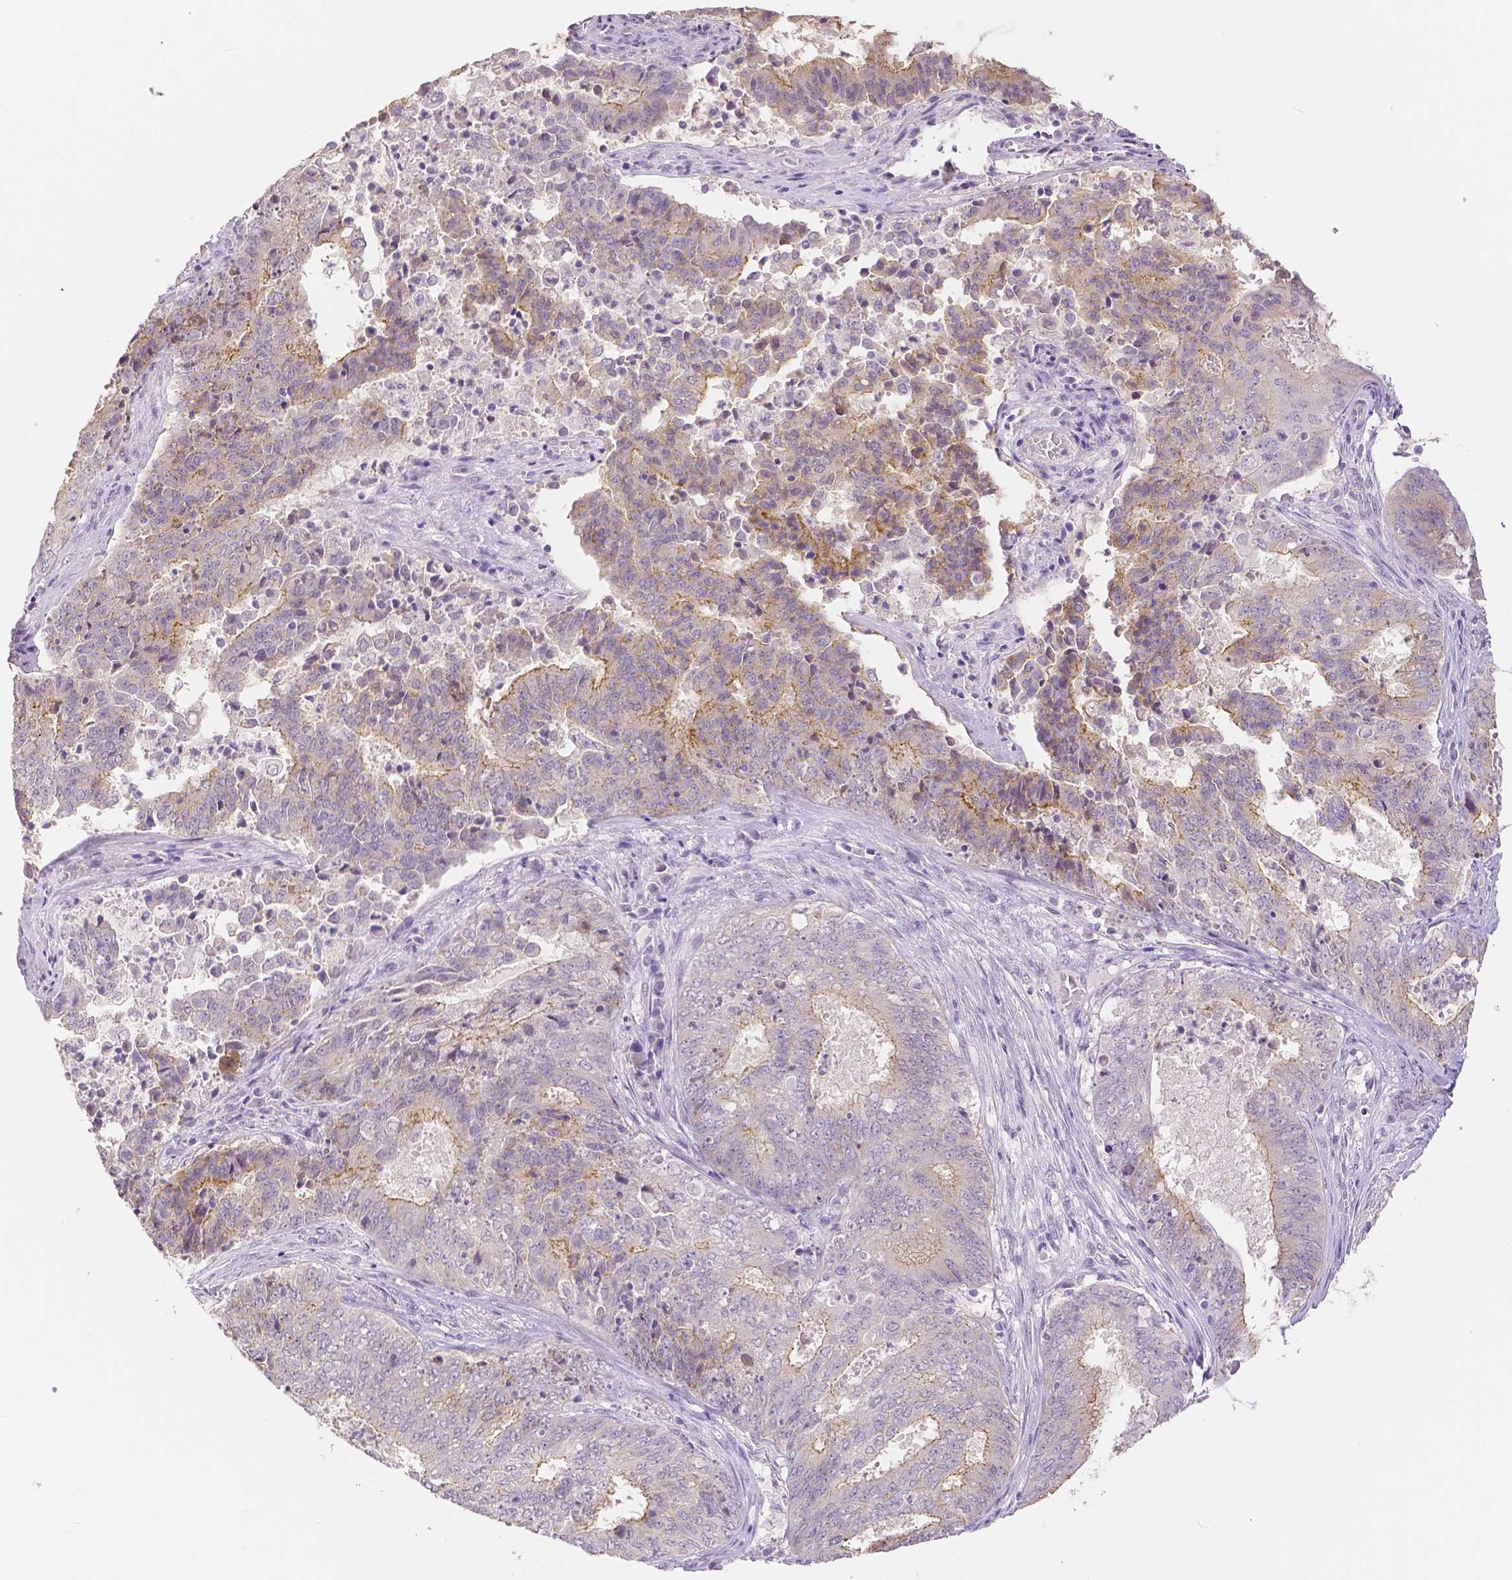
{"staining": {"intensity": "moderate", "quantity": "<25%", "location": "cytoplasmic/membranous"}, "tissue": "endometrial cancer", "cell_type": "Tumor cells", "image_type": "cancer", "snomed": [{"axis": "morphology", "description": "Adenocarcinoma, NOS"}, {"axis": "topography", "description": "Endometrium"}], "caption": "Immunohistochemistry (IHC) staining of endometrial cancer, which demonstrates low levels of moderate cytoplasmic/membranous expression in about <25% of tumor cells indicating moderate cytoplasmic/membranous protein positivity. The staining was performed using DAB (3,3'-diaminobenzidine) (brown) for protein detection and nuclei were counterstained in hematoxylin (blue).", "gene": "OCLN", "patient": {"sex": "female", "age": 62}}